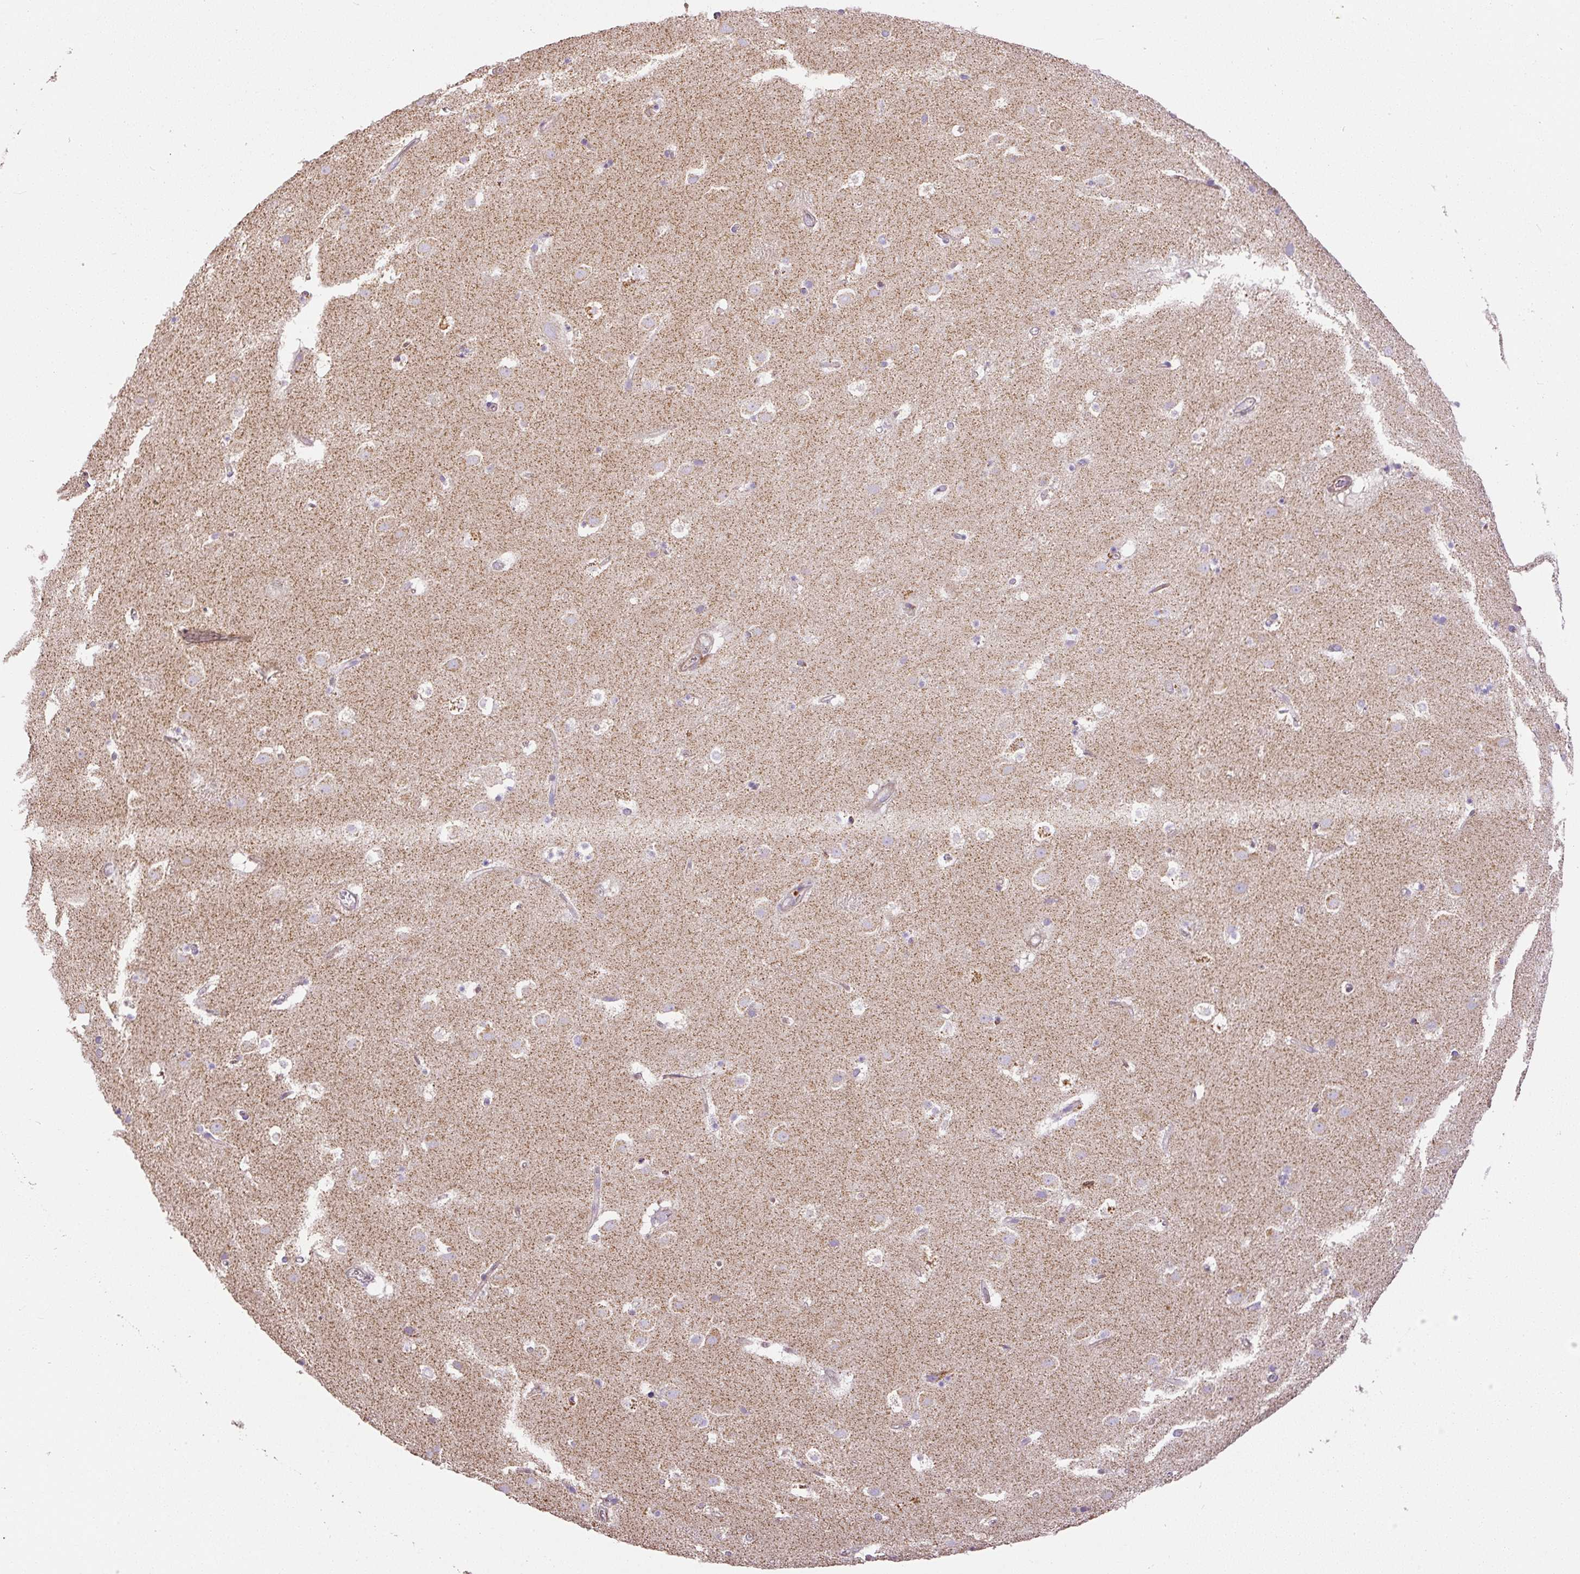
{"staining": {"intensity": "weak", "quantity": "<25%", "location": "cytoplasmic/membranous"}, "tissue": "caudate", "cell_type": "Glial cells", "image_type": "normal", "snomed": [{"axis": "morphology", "description": "Normal tissue, NOS"}, {"axis": "topography", "description": "Lateral ventricle wall"}], "caption": "IHC image of normal caudate: caudate stained with DAB shows no significant protein expression in glial cells.", "gene": "NDUFAF2", "patient": {"sex": "male", "age": 37}}